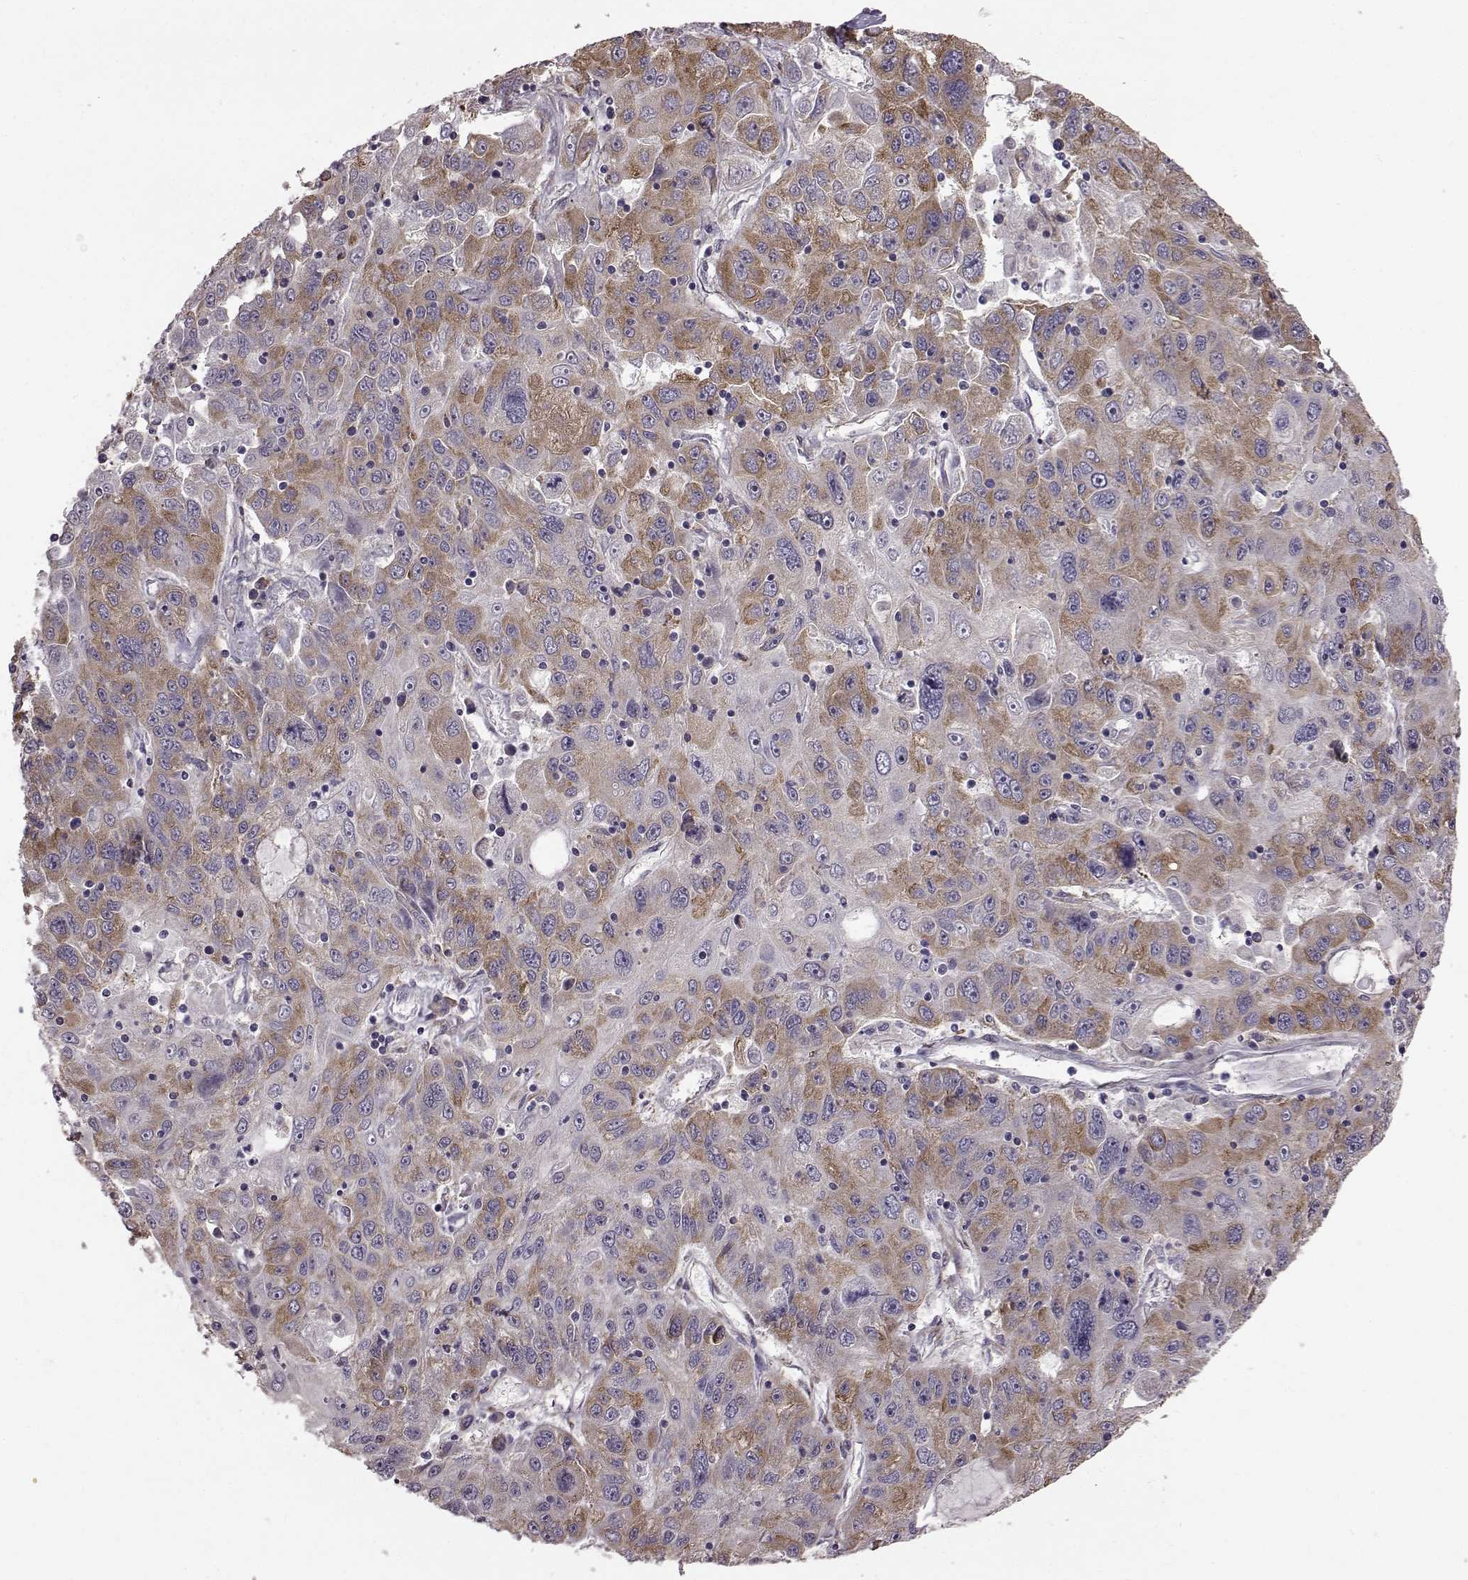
{"staining": {"intensity": "moderate", "quantity": "<25%", "location": "cytoplasmic/membranous"}, "tissue": "stomach cancer", "cell_type": "Tumor cells", "image_type": "cancer", "snomed": [{"axis": "morphology", "description": "Adenocarcinoma, NOS"}, {"axis": "topography", "description": "Stomach"}], "caption": "Immunohistochemical staining of human stomach cancer (adenocarcinoma) reveals low levels of moderate cytoplasmic/membranous expression in approximately <25% of tumor cells. (IHC, brightfield microscopy, high magnification).", "gene": "ADGRG2", "patient": {"sex": "male", "age": 56}}